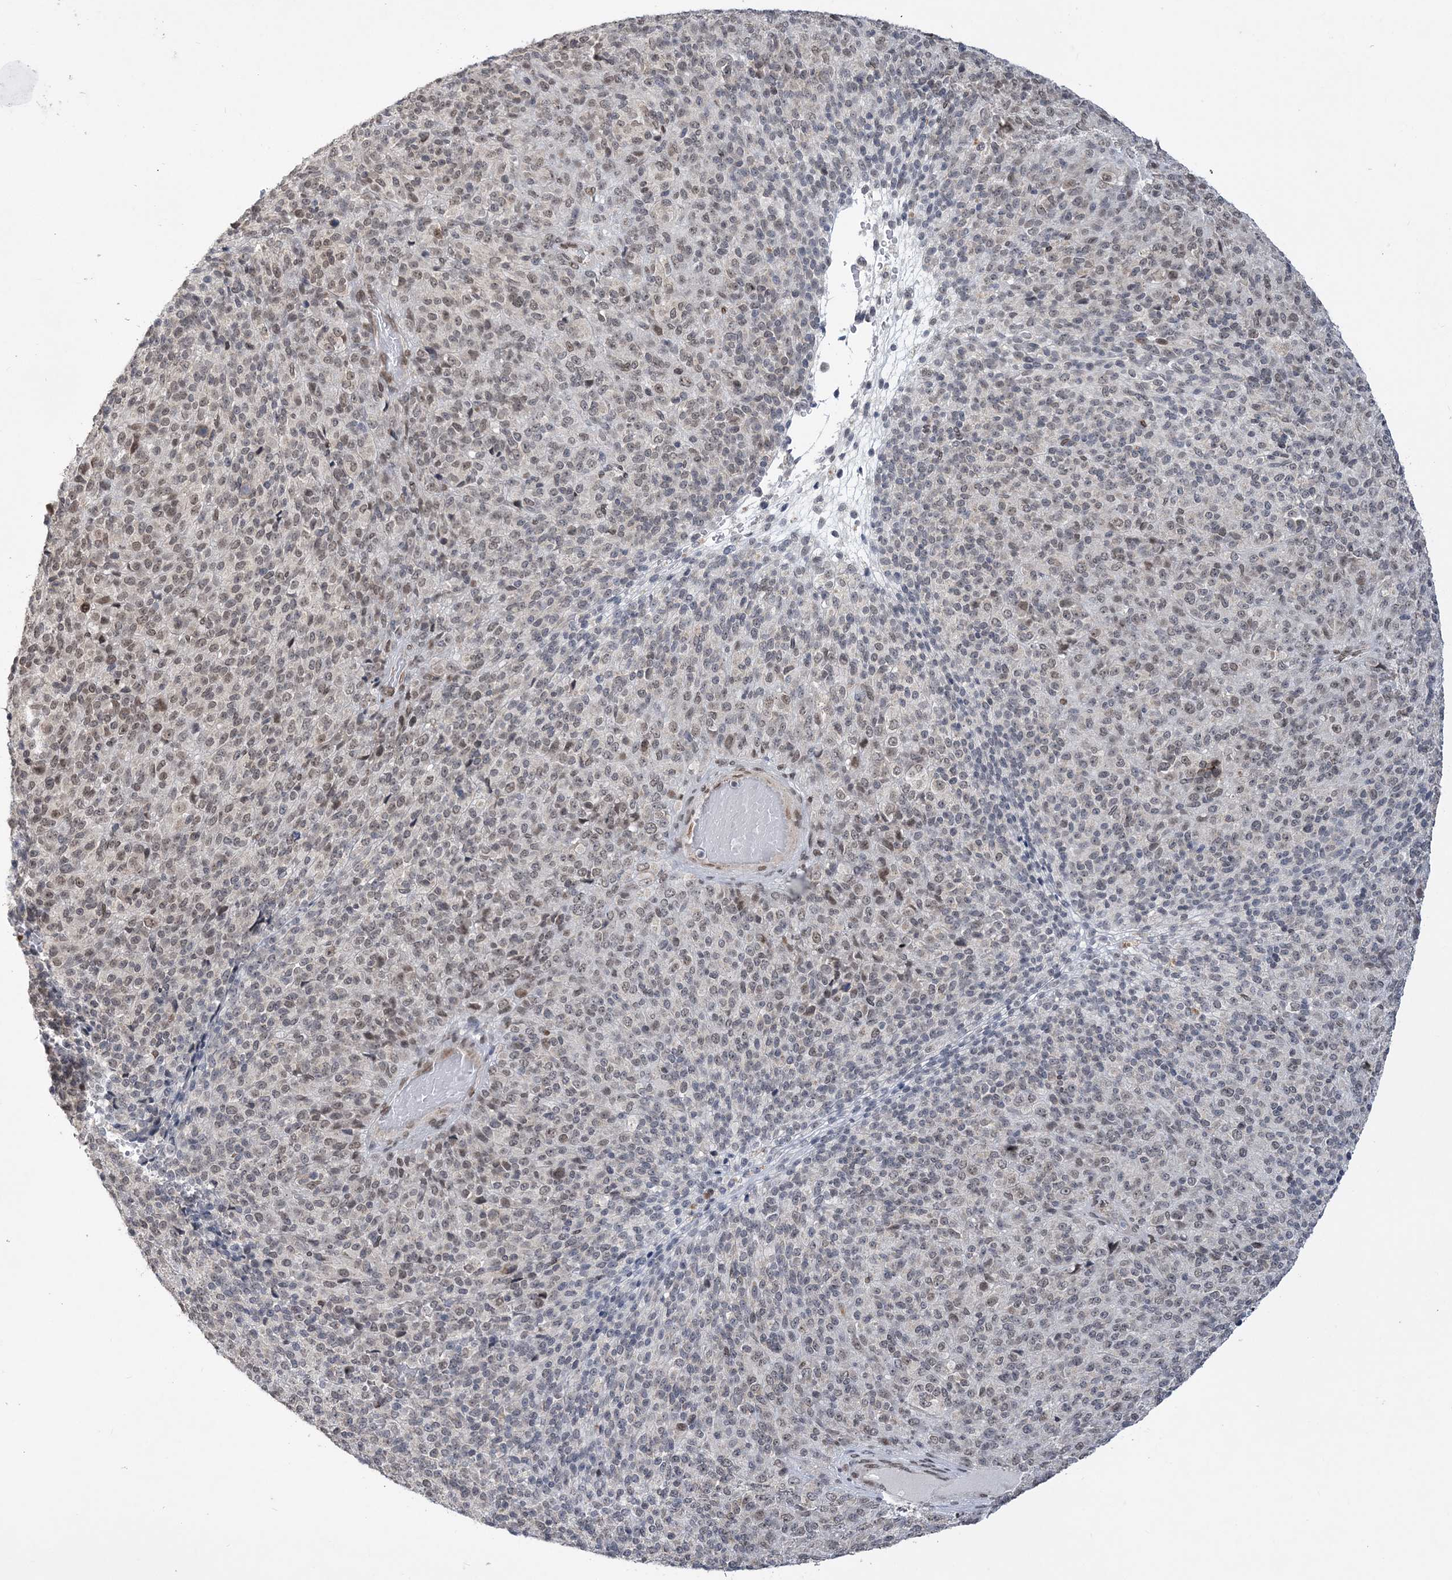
{"staining": {"intensity": "weak", "quantity": "25%-75%", "location": "nuclear"}, "tissue": "melanoma", "cell_type": "Tumor cells", "image_type": "cancer", "snomed": [{"axis": "morphology", "description": "Malignant melanoma, Metastatic site"}, {"axis": "topography", "description": "Brain"}], "caption": "Protein expression analysis of human melanoma reveals weak nuclear positivity in about 25%-75% of tumor cells.", "gene": "WAC", "patient": {"sex": "female", "age": 56}}